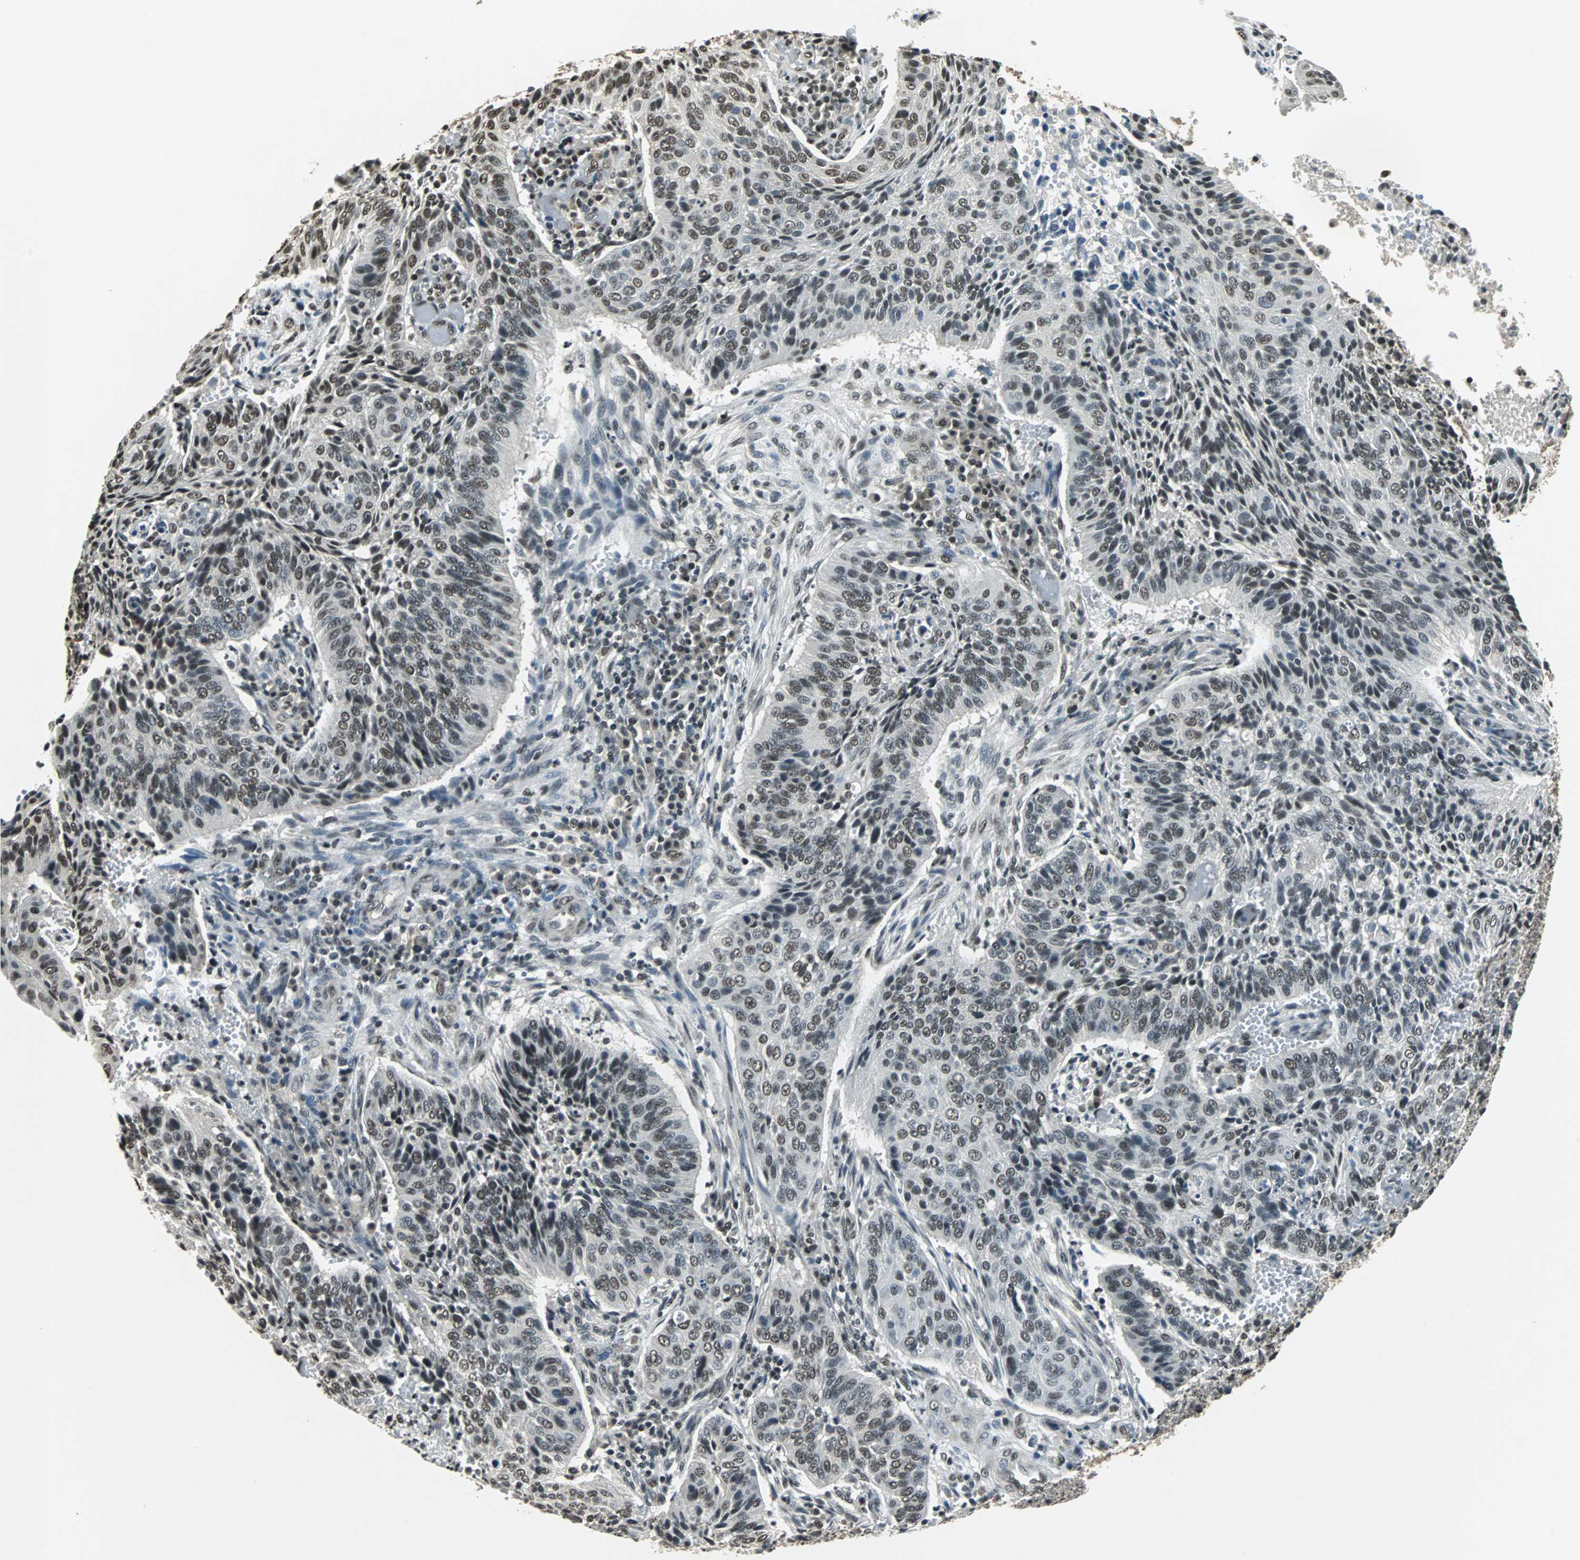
{"staining": {"intensity": "moderate", "quantity": "25%-75%", "location": "nuclear"}, "tissue": "cervical cancer", "cell_type": "Tumor cells", "image_type": "cancer", "snomed": [{"axis": "morphology", "description": "Squamous cell carcinoma, NOS"}, {"axis": "topography", "description": "Cervix"}], "caption": "A medium amount of moderate nuclear positivity is identified in about 25%-75% of tumor cells in cervical squamous cell carcinoma tissue.", "gene": "RBM14", "patient": {"sex": "female", "age": 39}}